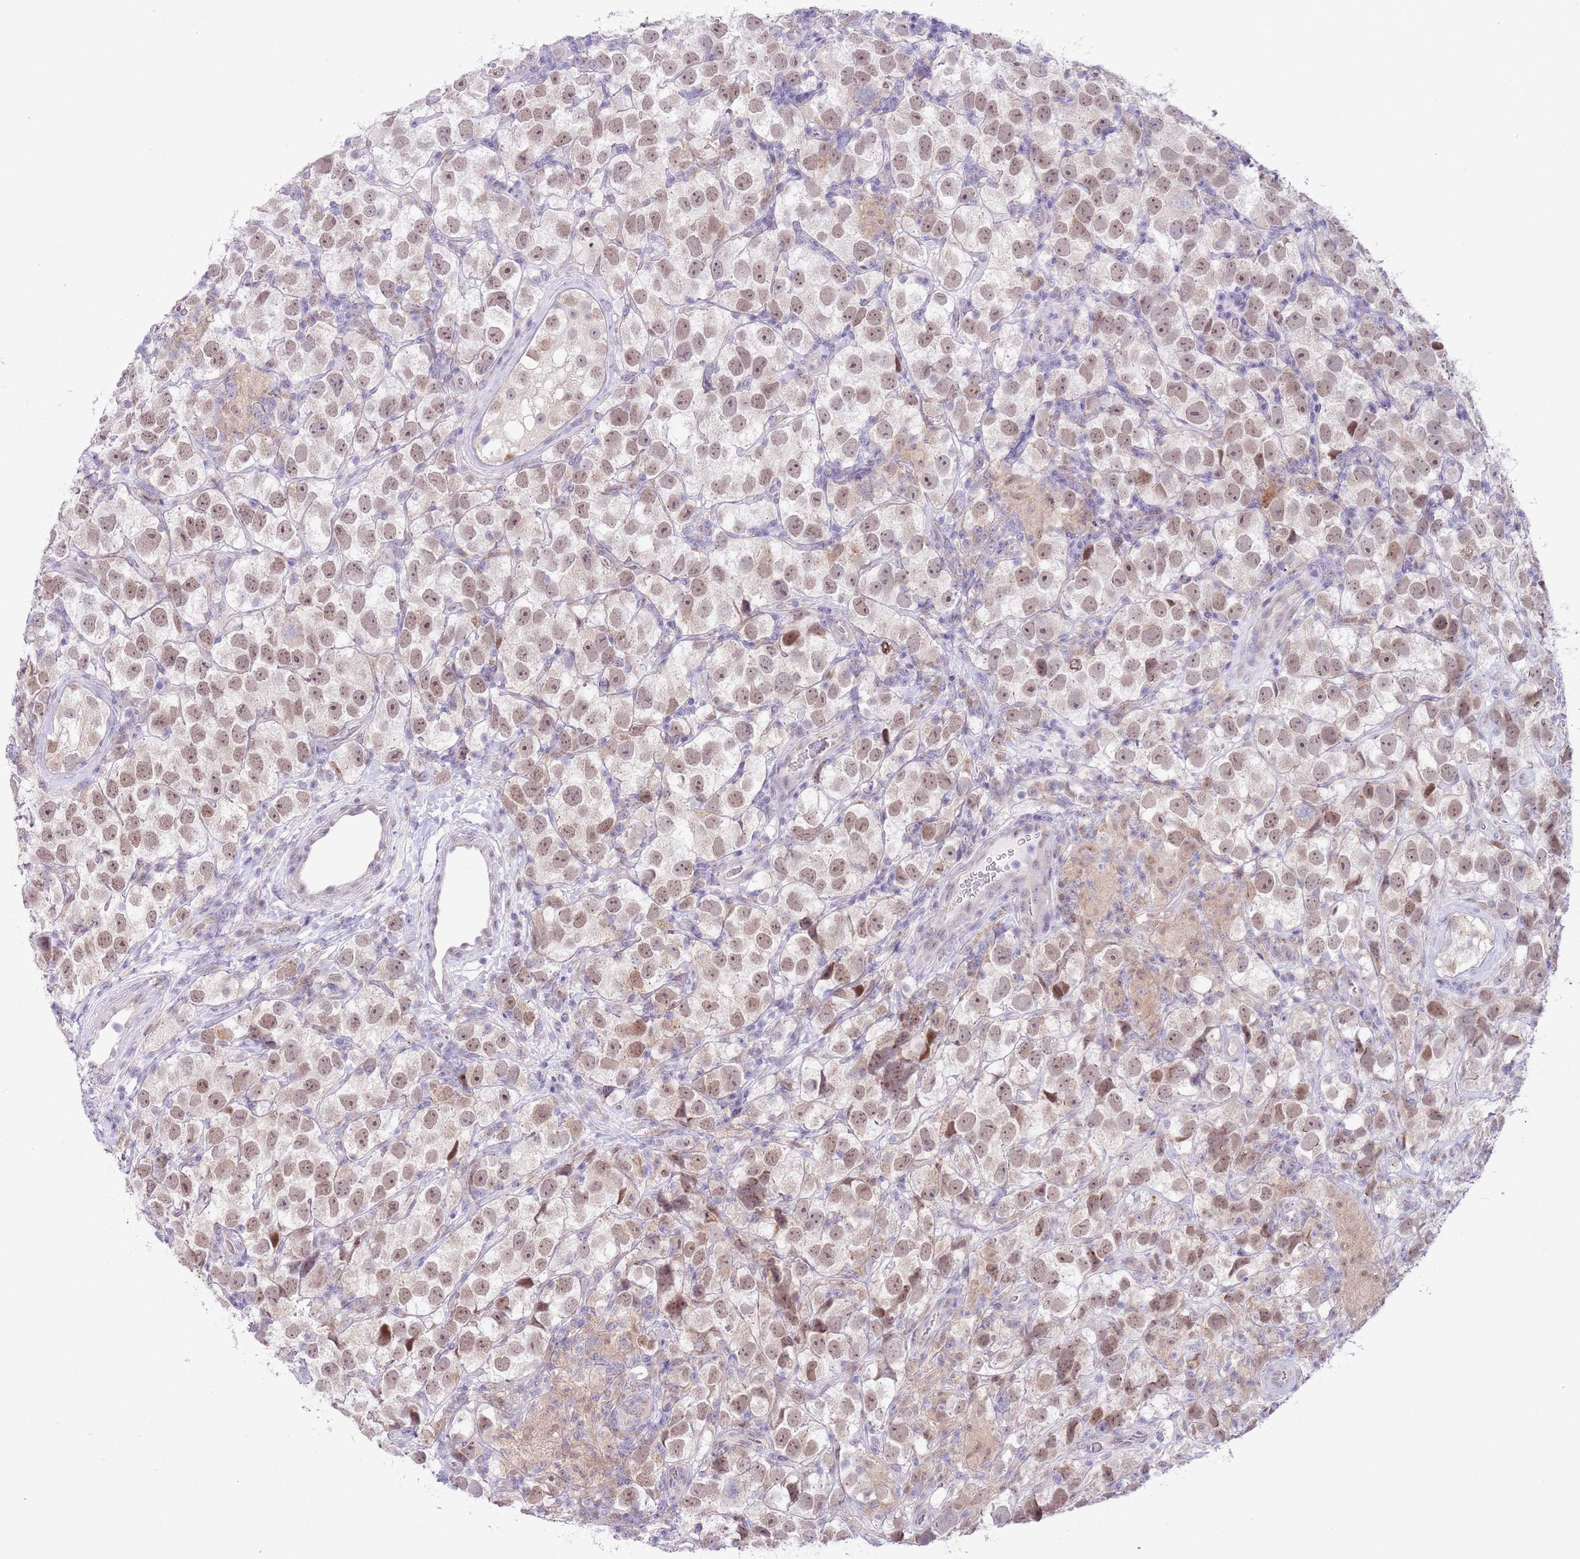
{"staining": {"intensity": "weak", "quantity": ">75%", "location": "nuclear"}, "tissue": "testis cancer", "cell_type": "Tumor cells", "image_type": "cancer", "snomed": [{"axis": "morphology", "description": "Seminoma, NOS"}, {"axis": "topography", "description": "Testis"}], "caption": "Immunohistochemistry (DAB (3,3'-diaminobenzidine)) staining of testis cancer shows weak nuclear protein expression in about >75% of tumor cells.", "gene": "ZNF576", "patient": {"sex": "male", "age": 26}}